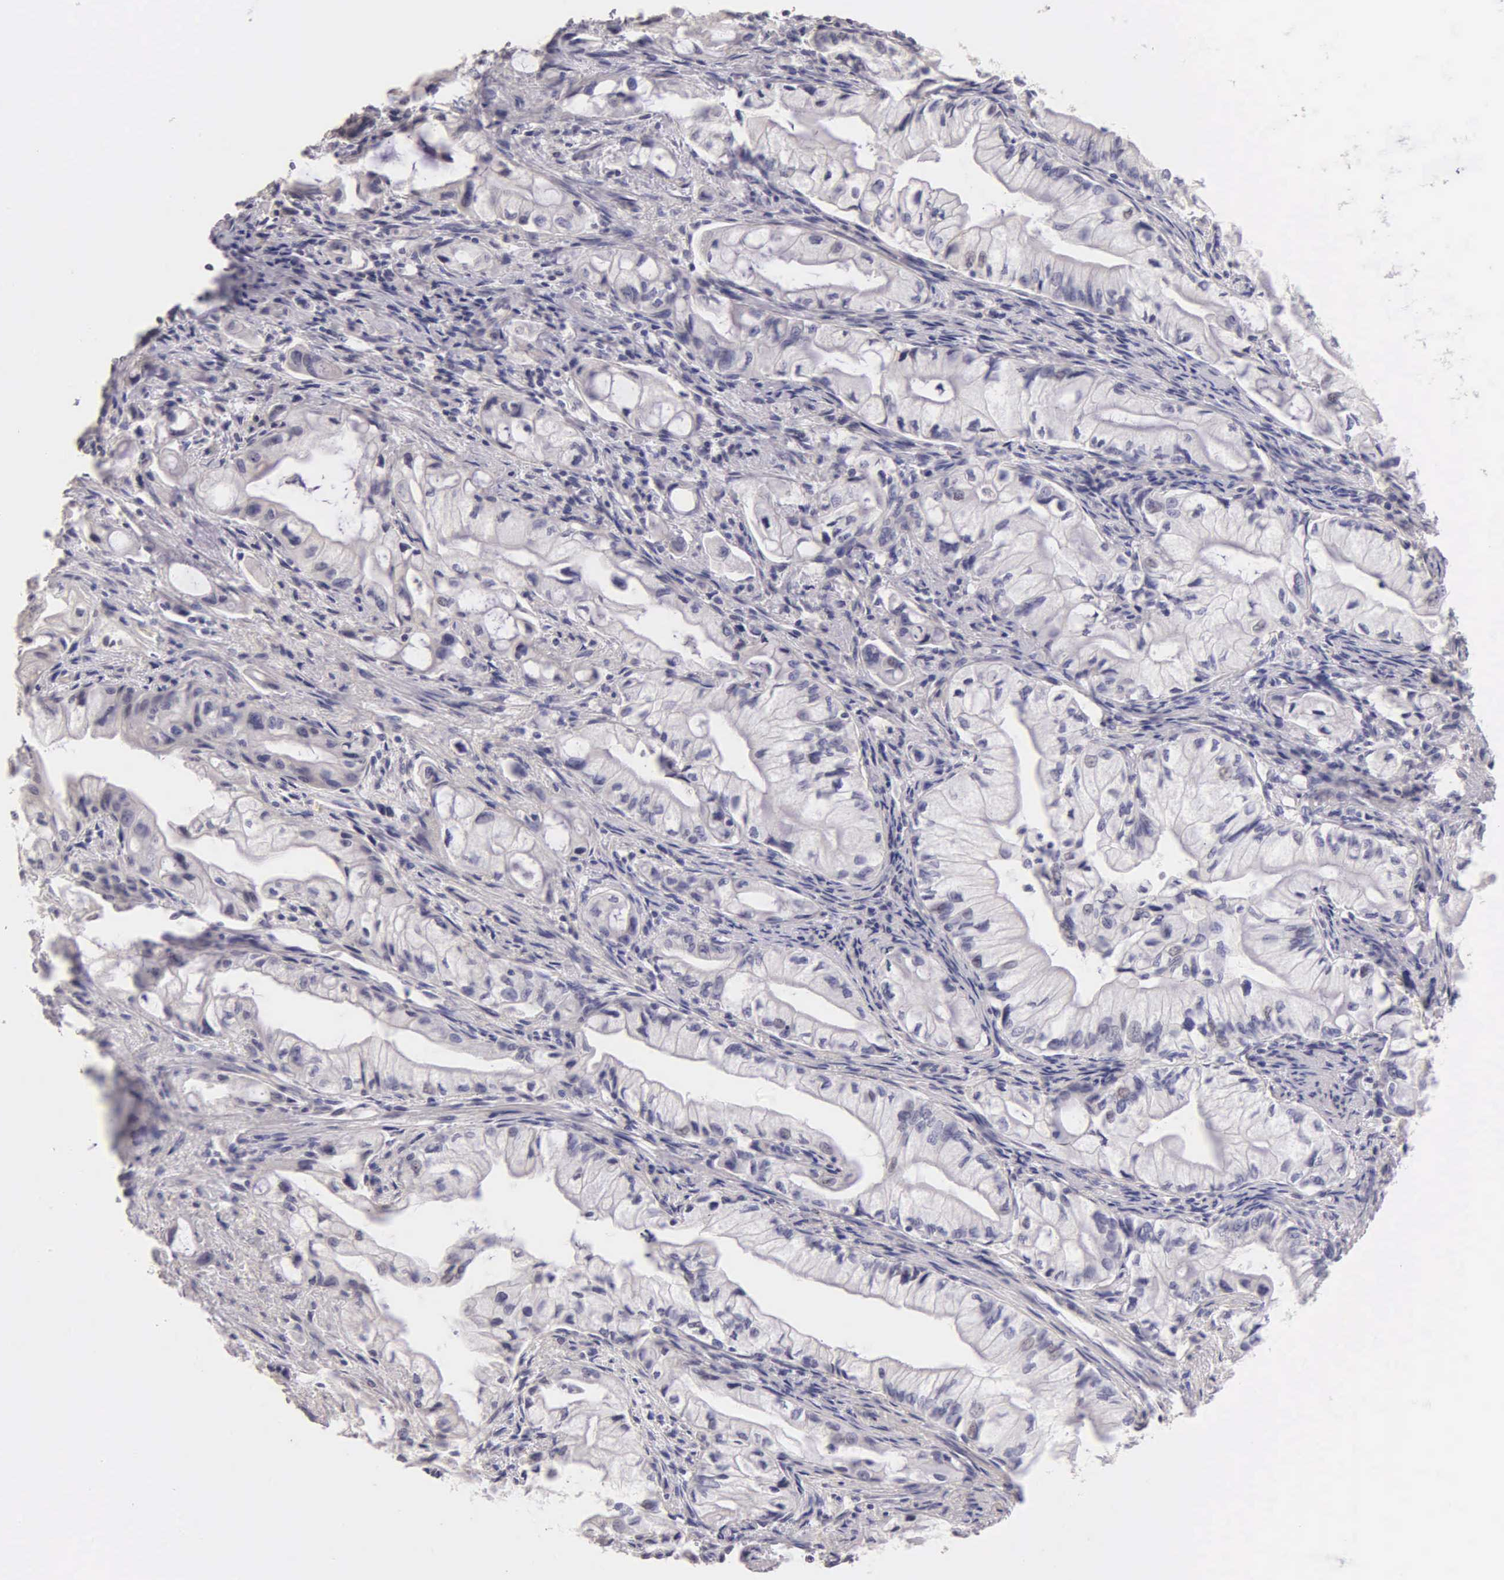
{"staining": {"intensity": "negative", "quantity": "none", "location": "none"}, "tissue": "pancreatic cancer", "cell_type": "Tumor cells", "image_type": "cancer", "snomed": [{"axis": "morphology", "description": "Adenocarcinoma, NOS"}, {"axis": "topography", "description": "Pancreas"}], "caption": "Immunohistochemistry histopathology image of adenocarcinoma (pancreatic) stained for a protein (brown), which shows no expression in tumor cells. (Stains: DAB (3,3'-diaminobenzidine) IHC with hematoxylin counter stain, Microscopy: brightfield microscopy at high magnification).", "gene": "ESR1", "patient": {"sex": "male", "age": 79}}